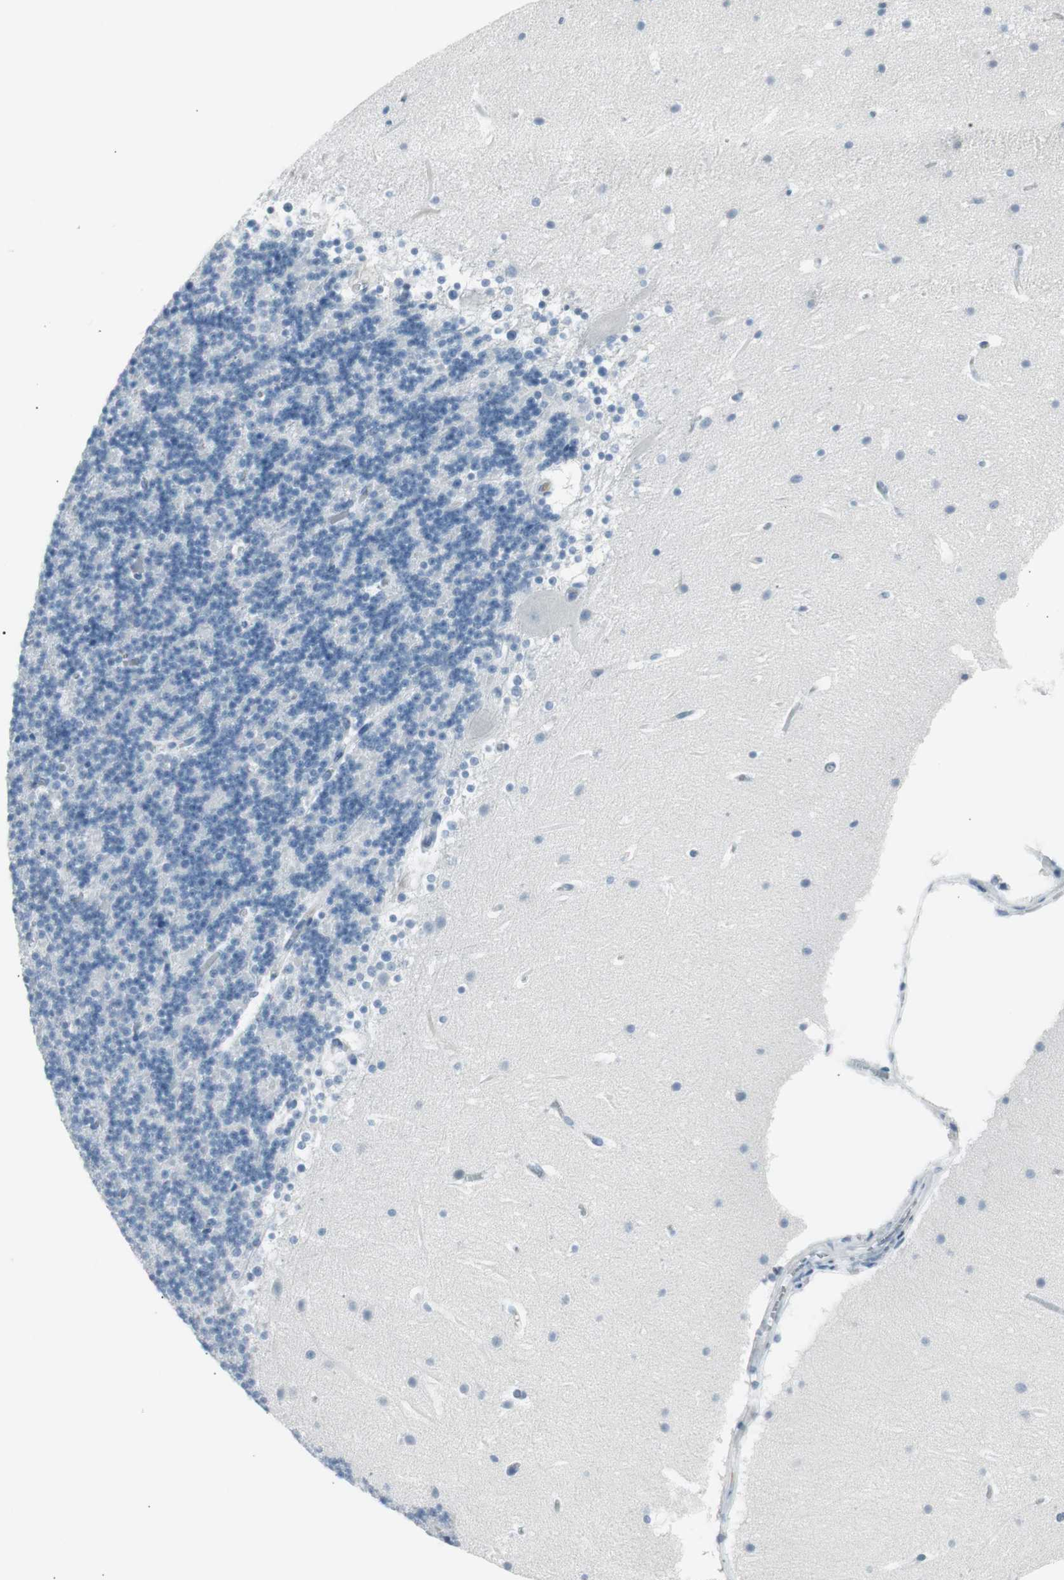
{"staining": {"intensity": "negative", "quantity": "none", "location": "none"}, "tissue": "cerebellum", "cell_type": "Cells in granular layer", "image_type": "normal", "snomed": [{"axis": "morphology", "description": "Normal tissue, NOS"}, {"axis": "topography", "description": "Cerebellum"}], "caption": "Immunohistochemistry (IHC) of unremarkable human cerebellum demonstrates no expression in cells in granular layer.", "gene": "AGR2", "patient": {"sex": "female", "age": 19}}